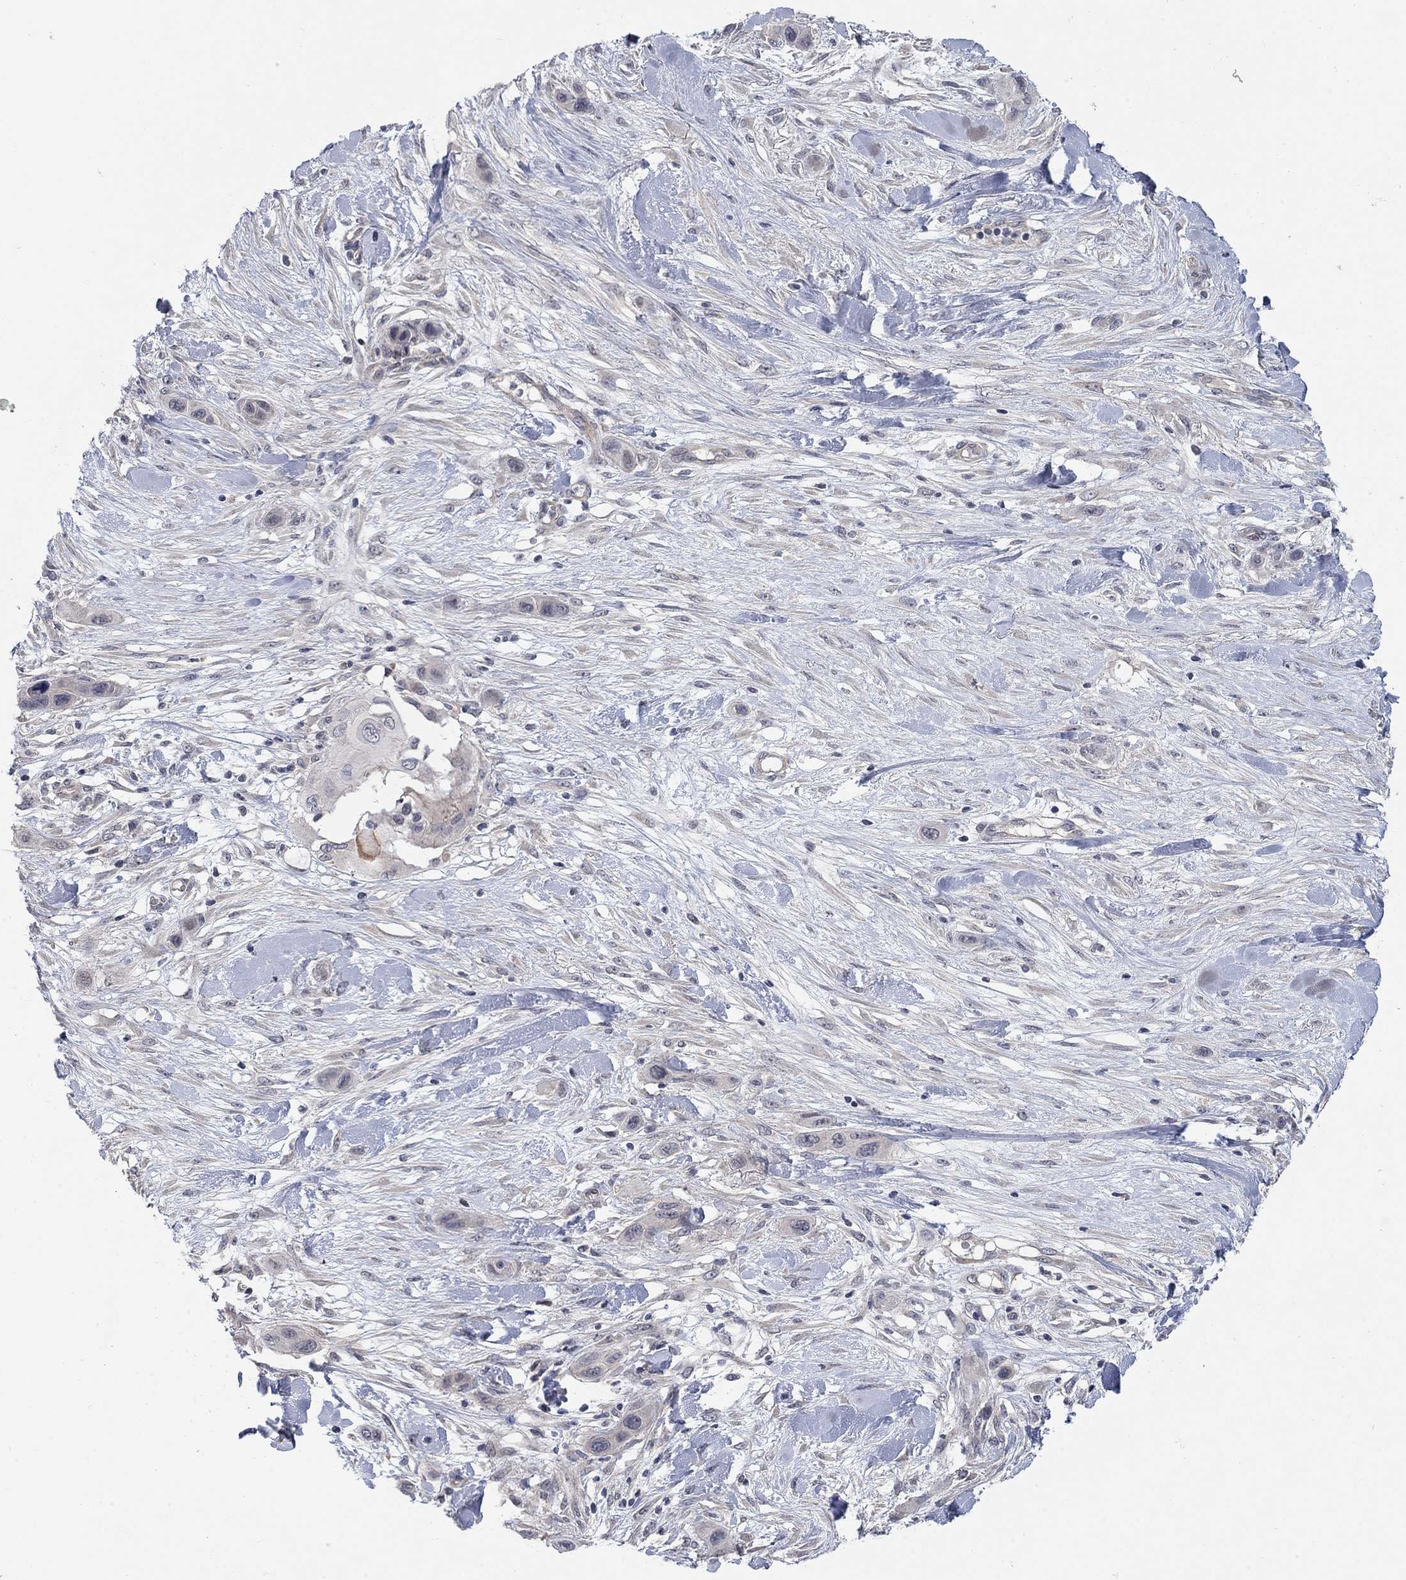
{"staining": {"intensity": "weak", "quantity": "<25%", "location": "cytoplasmic/membranous"}, "tissue": "skin cancer", "cell_type": "Tumor cells", "image_type": "cancer", "snomed": [{"axis": "morphology", "description": "Squamous cell carcinoma, NOS"}, {"axis": "topography", "description": "Skin"}], "caption": "Human skin squamous cell carcinoma stained for a protein using immunohistochemistry (IHC) reveals no expression in tumor cells.", "gene": "WASF3", "patient": {"sex": "male", "age": 79}}